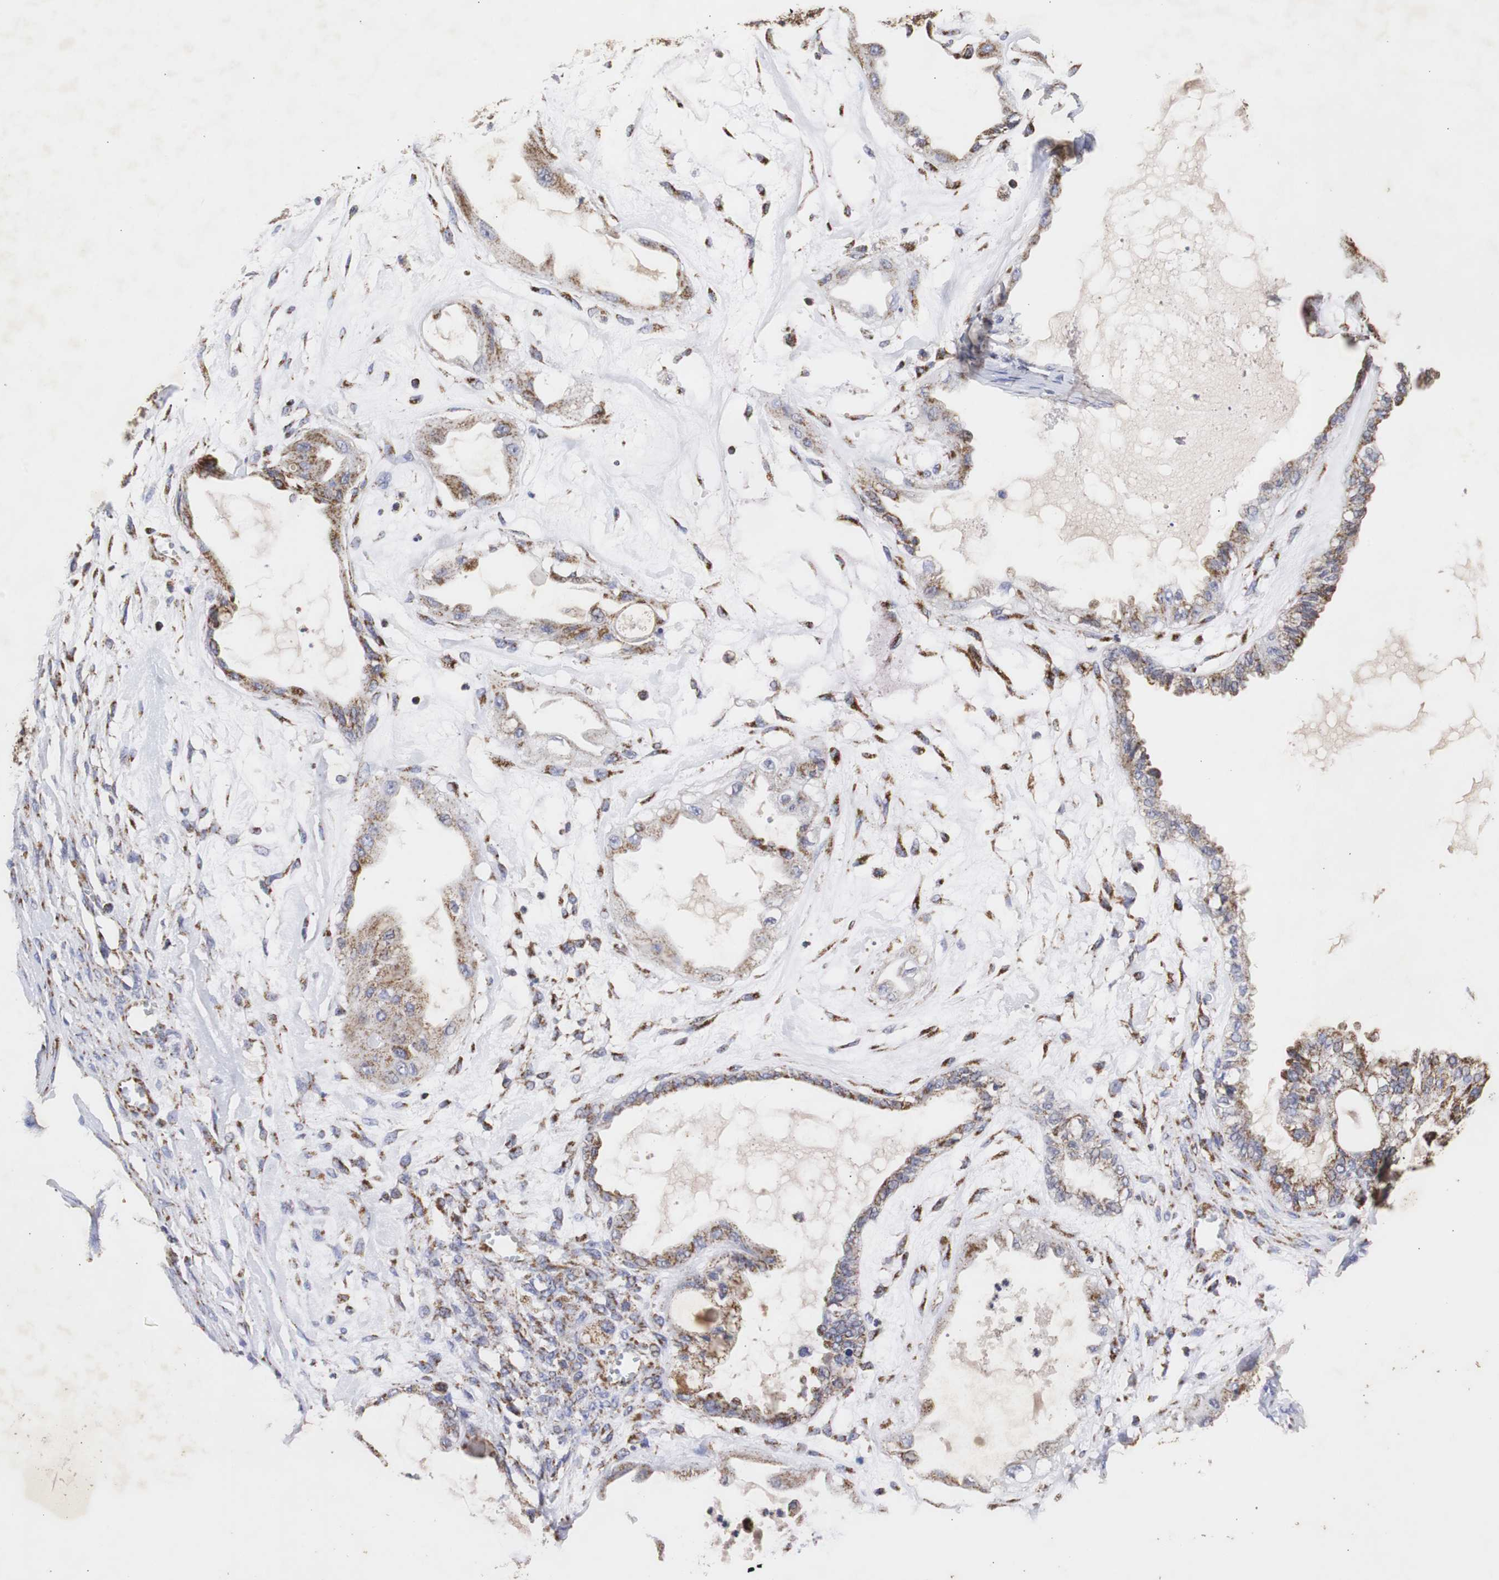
{"staining": {"intensity": "moderate", "quantity": "25%-75%", "location": "cytoplasmic/membranous"}, "tissue": "ovarian cancer", "cell_type": "Tumor cells", "image_type": "cancer", "snomed": [{"axis": "morphology", "description": "Carcinoma, NOS"}, {"axis": "morphology", "description": "Carcinoma, endometroid"}, {"axis": "topography", "description": "Ovary"}], "caption": "A brown stain shows moderate cytoplasmic/membranous expression of a protein in human carcinoma (ovarian) tumor cells.", "gene": "HSD17B10", "patient": {"sex": "female", "age": 50}}